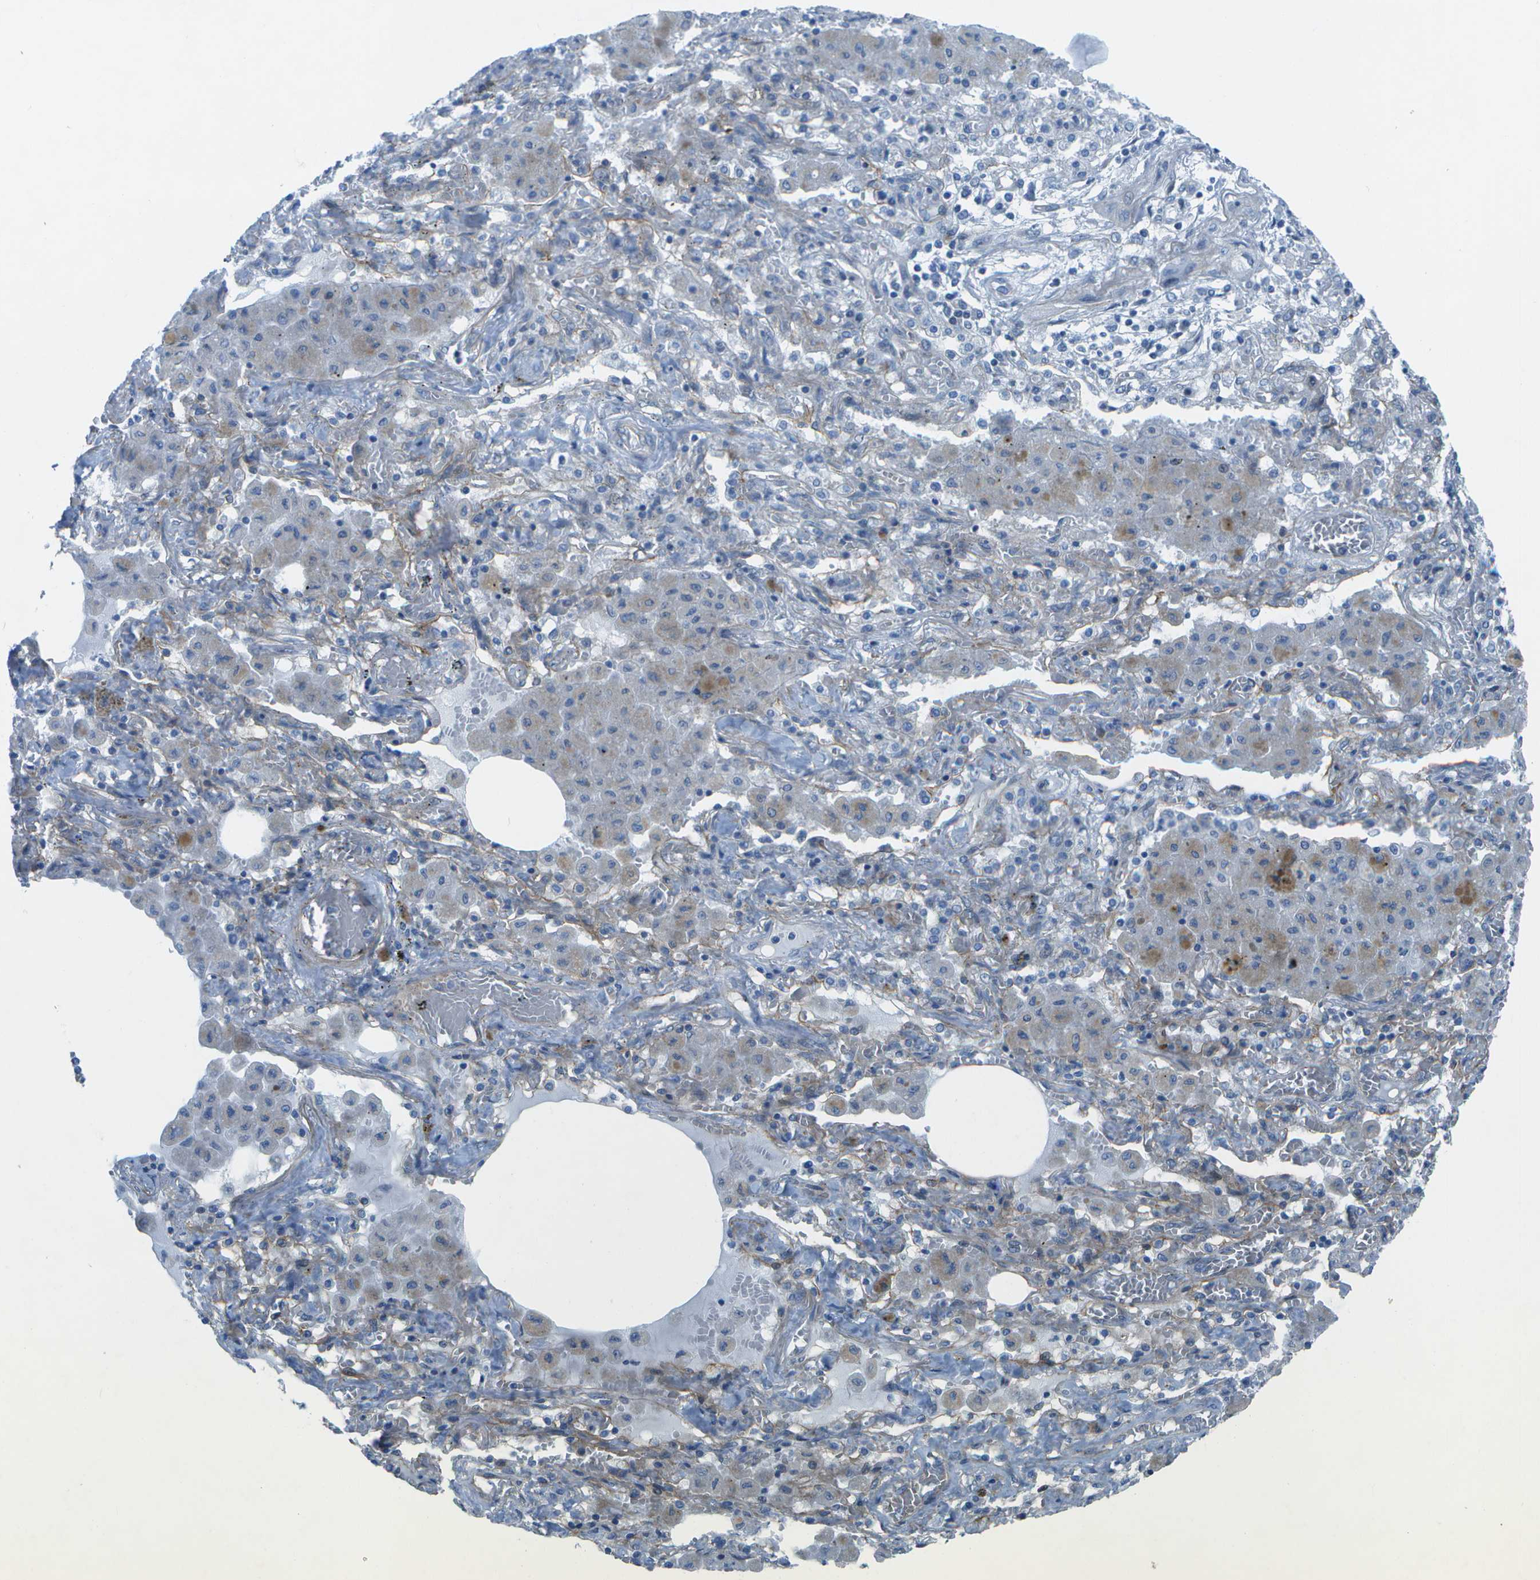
{"staining": {"intensity": "negative", "quantity": "none", "location": "none"}, "tissue": "lung cancer", "cell_type": "Tumor cells", "image_type": "cancer", "snomed": [{"axis": "morphology", "description": "Squamous cell carcinoma, NOS"}, {"axis": "topography", "description": "Lung"}], "caption": "DAB immunohistochemical staining of lung cancer displays no significant expression in tumor cells.", "gene": "SORBS3", "patient": {"sex": "female", "age": 47}}